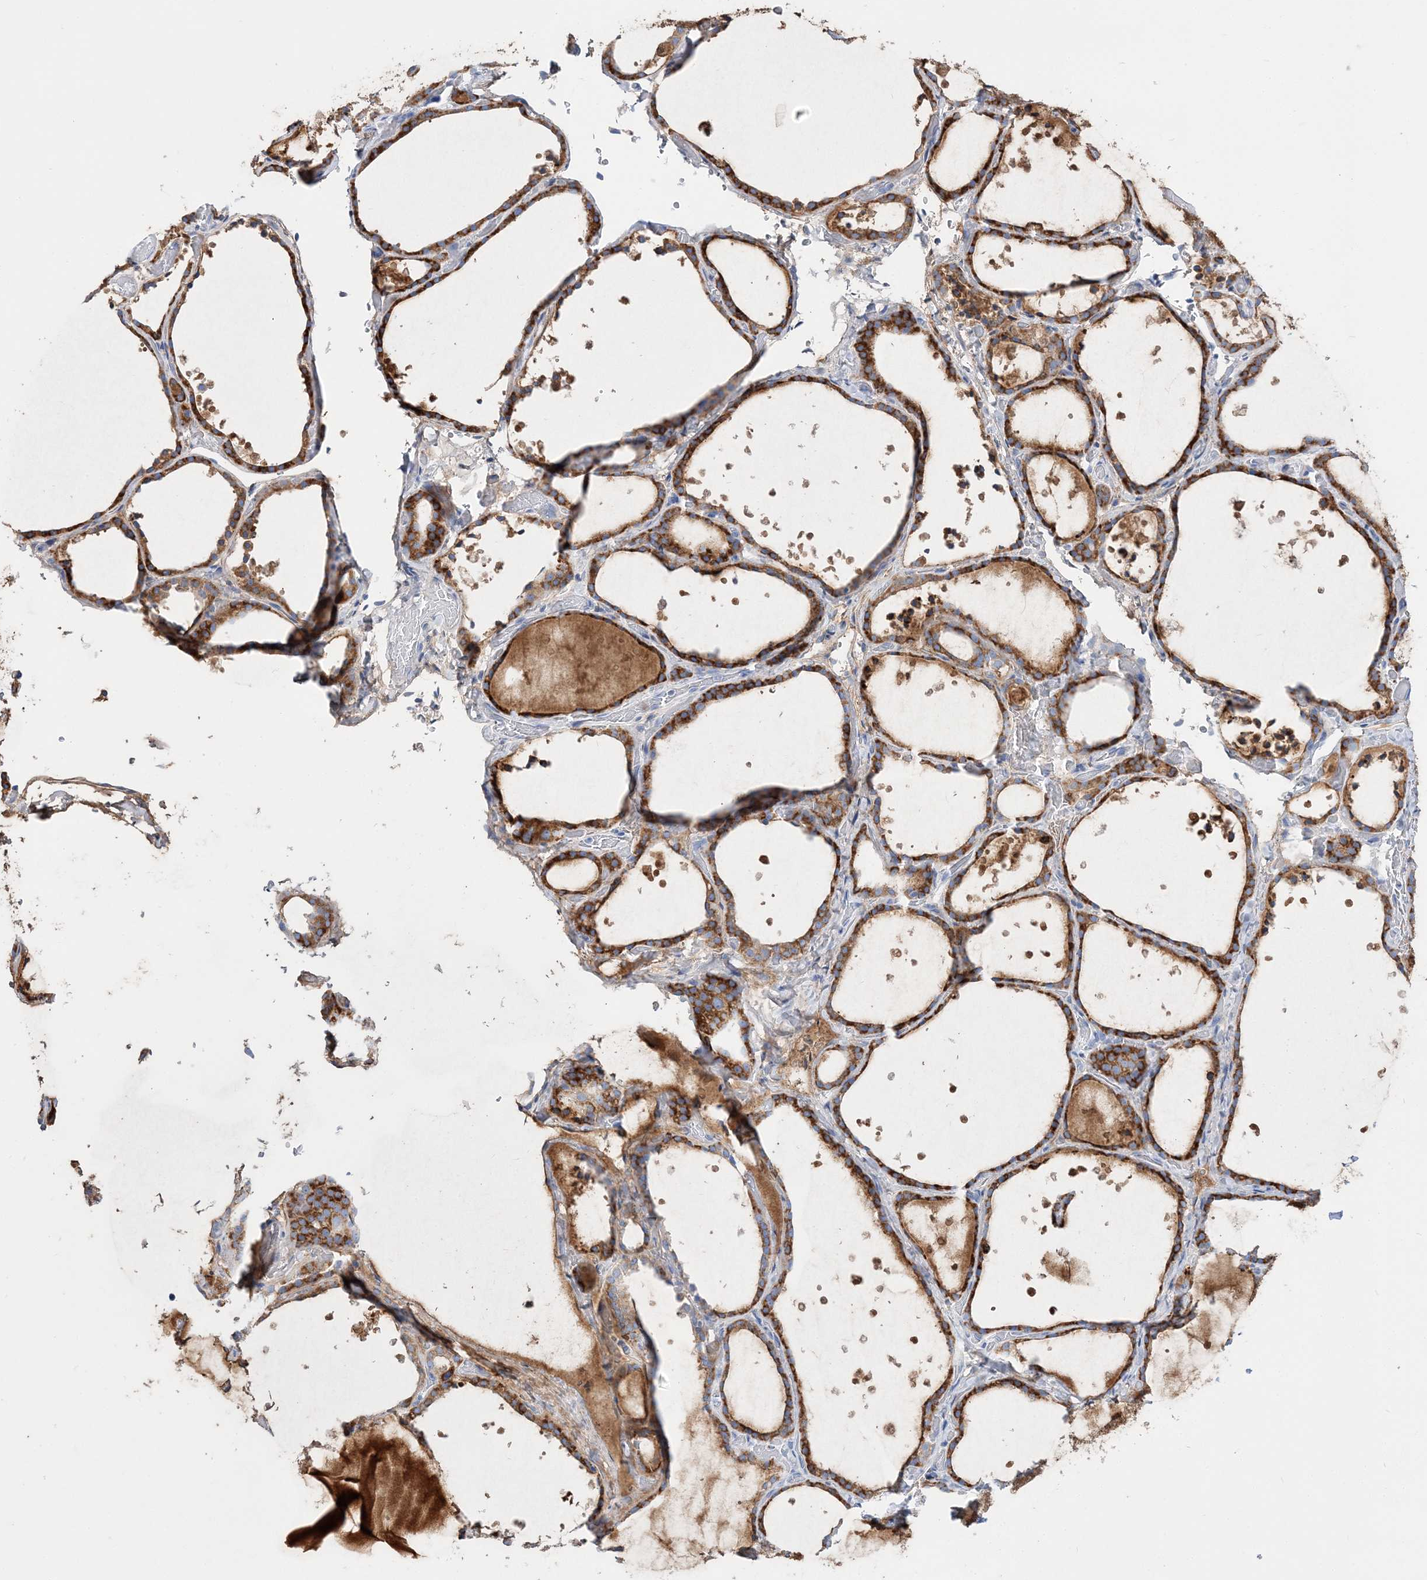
{"staining": {"intensity": "strong", "quantity": ">75%", "location": "cytoplasmic/membranous"}, "tissue": "thyroid gland", "cell_type": "Glandular cells", "image_type": "normal", "snomed": [{"axis": "morphology", "description": "Normal tissue, NOS"}, {"axis": "topography", "description": "Thyroid gland"}], "caption": "A high amount of strong cytoplasmic/membranous expression is appreciated in about >75% of glandular cells in normal thyroid gland. The staining was performed using DAB (3,3'-diaminobenzidine) to visualize the protein expression in brown, while the nuclei were stained in blue with hematoxylin (Magnification: 20x).", "gene": "TSPYL6", "patient": {"sex": "female", "age": 44}}